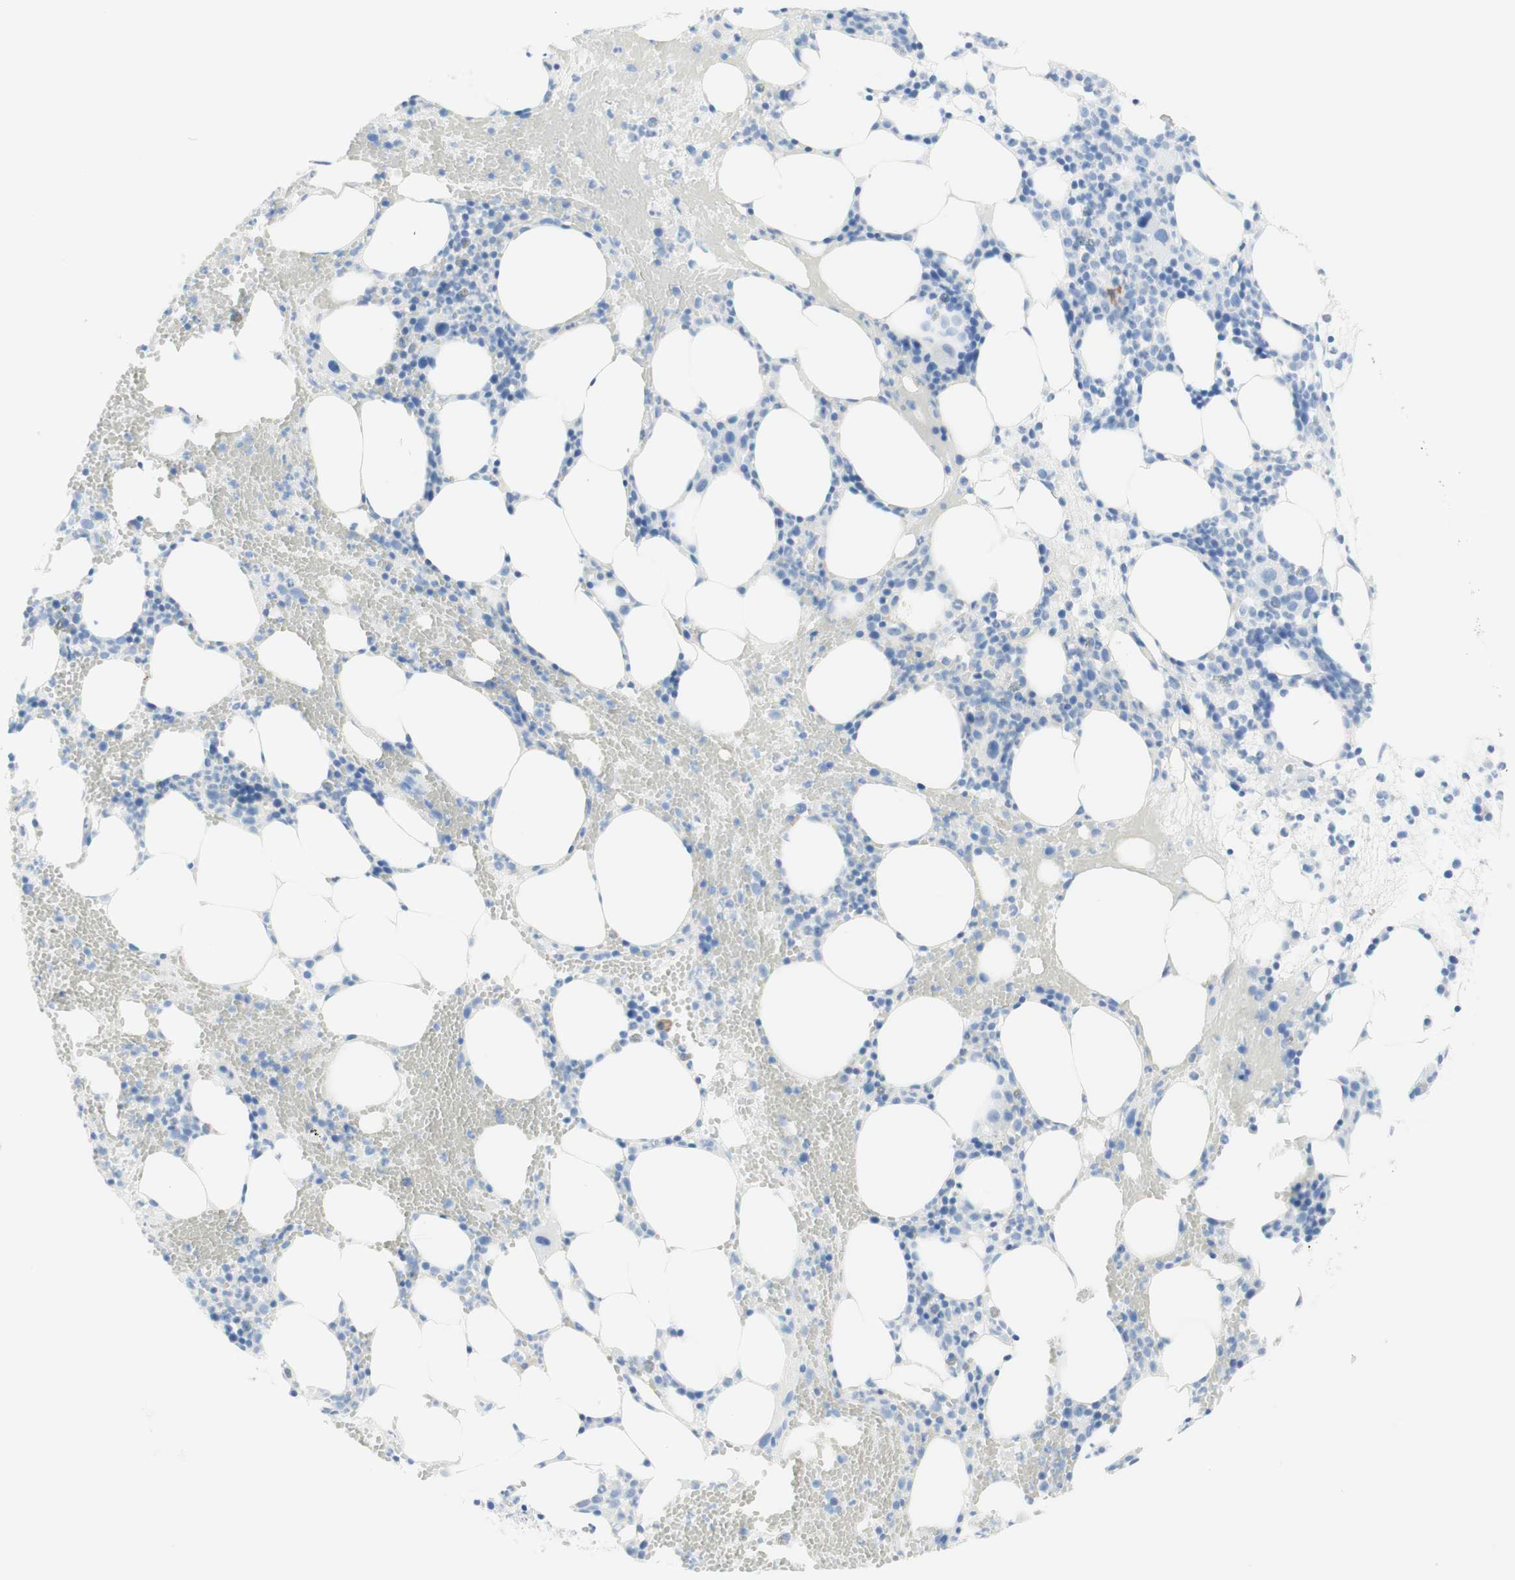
{"staining": {"intensity": "negative", "quantity": "none", "location": "none"}, "tissue": "bone marrow", "cell_type": "Hematopoietic cells", "image_type": "normal", "snomed": [{"axis": "morphology", "description": "Normal tissue, NOS"}, {"axis": "morphology", "description": "Inflammation, NOS"}, {"axis": "topography", "description": "Bone marrow"}], "caption": "Immunohistochemical staining of normal bone marrow exhibits no significant staining in hematopoietic cells.", "gene": "TPO", "patient": {"sex": "female", "age": 79}}